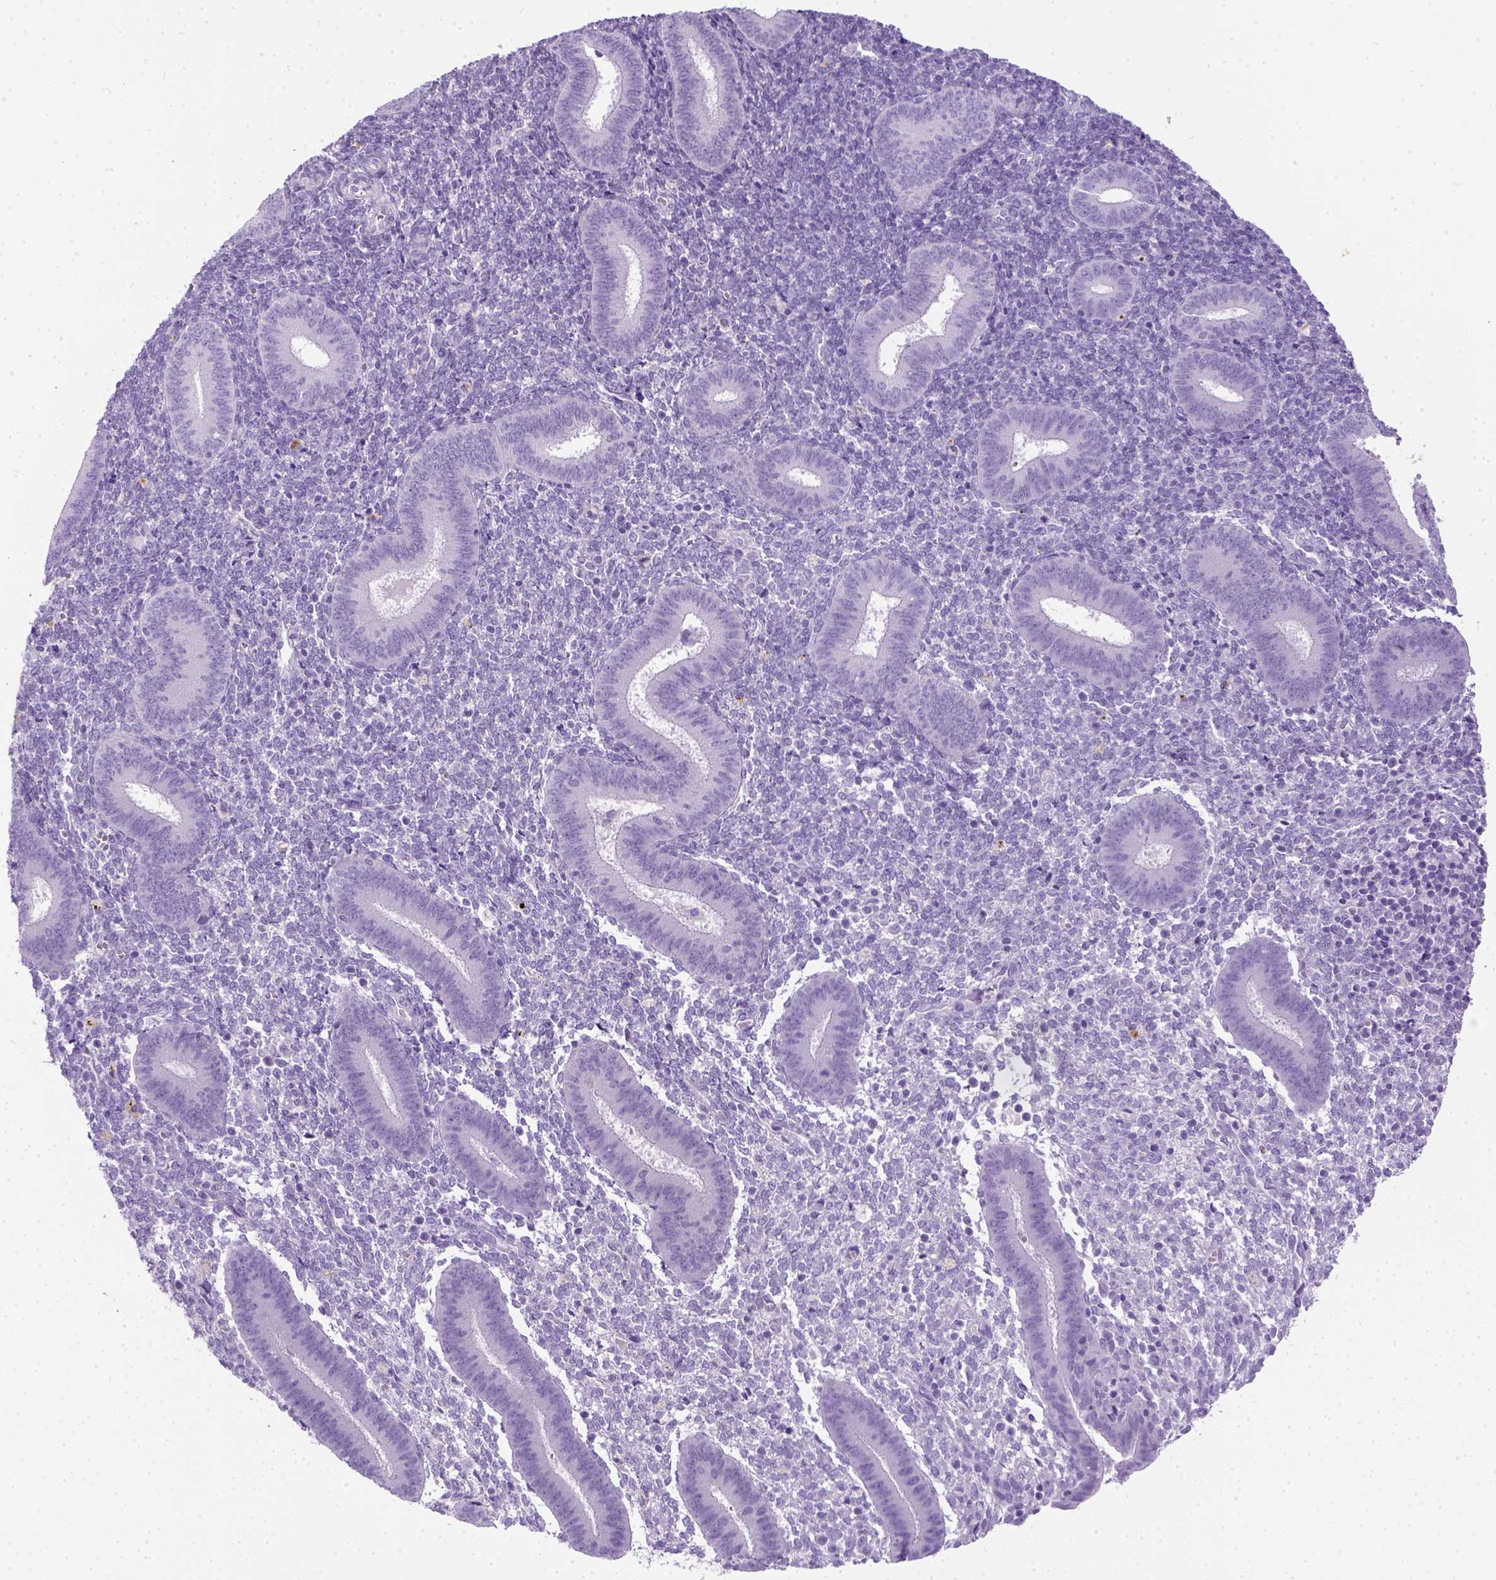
{"staining": {"intensity": "negative", "quantity": "none", "location": "none"}, "tissue": "endometrium", "cell_type": "Cells in endometrial stroma", "image_type": "normal", "snomed": [{"axis": "morphology", "description": "Normal tissue, NOS"}, {"axis": "topography", "description": "Endometrium"}], "caption": "Immunohistochemistry (IHC) histopathology image of unremarkable endometrium: endometrium stained with DAB (3,3'-diaminobenzidine) displays no significant protein staining in cells in endometrial stroma. (Stains: DAB (3,3'-diaminobenzidine) IHC with hematoxylin counter stain, Microscopy: brightfield microscopy at high magnification).", "gene": "KRT71", "patient": {"sex": "female", "age": 25}}